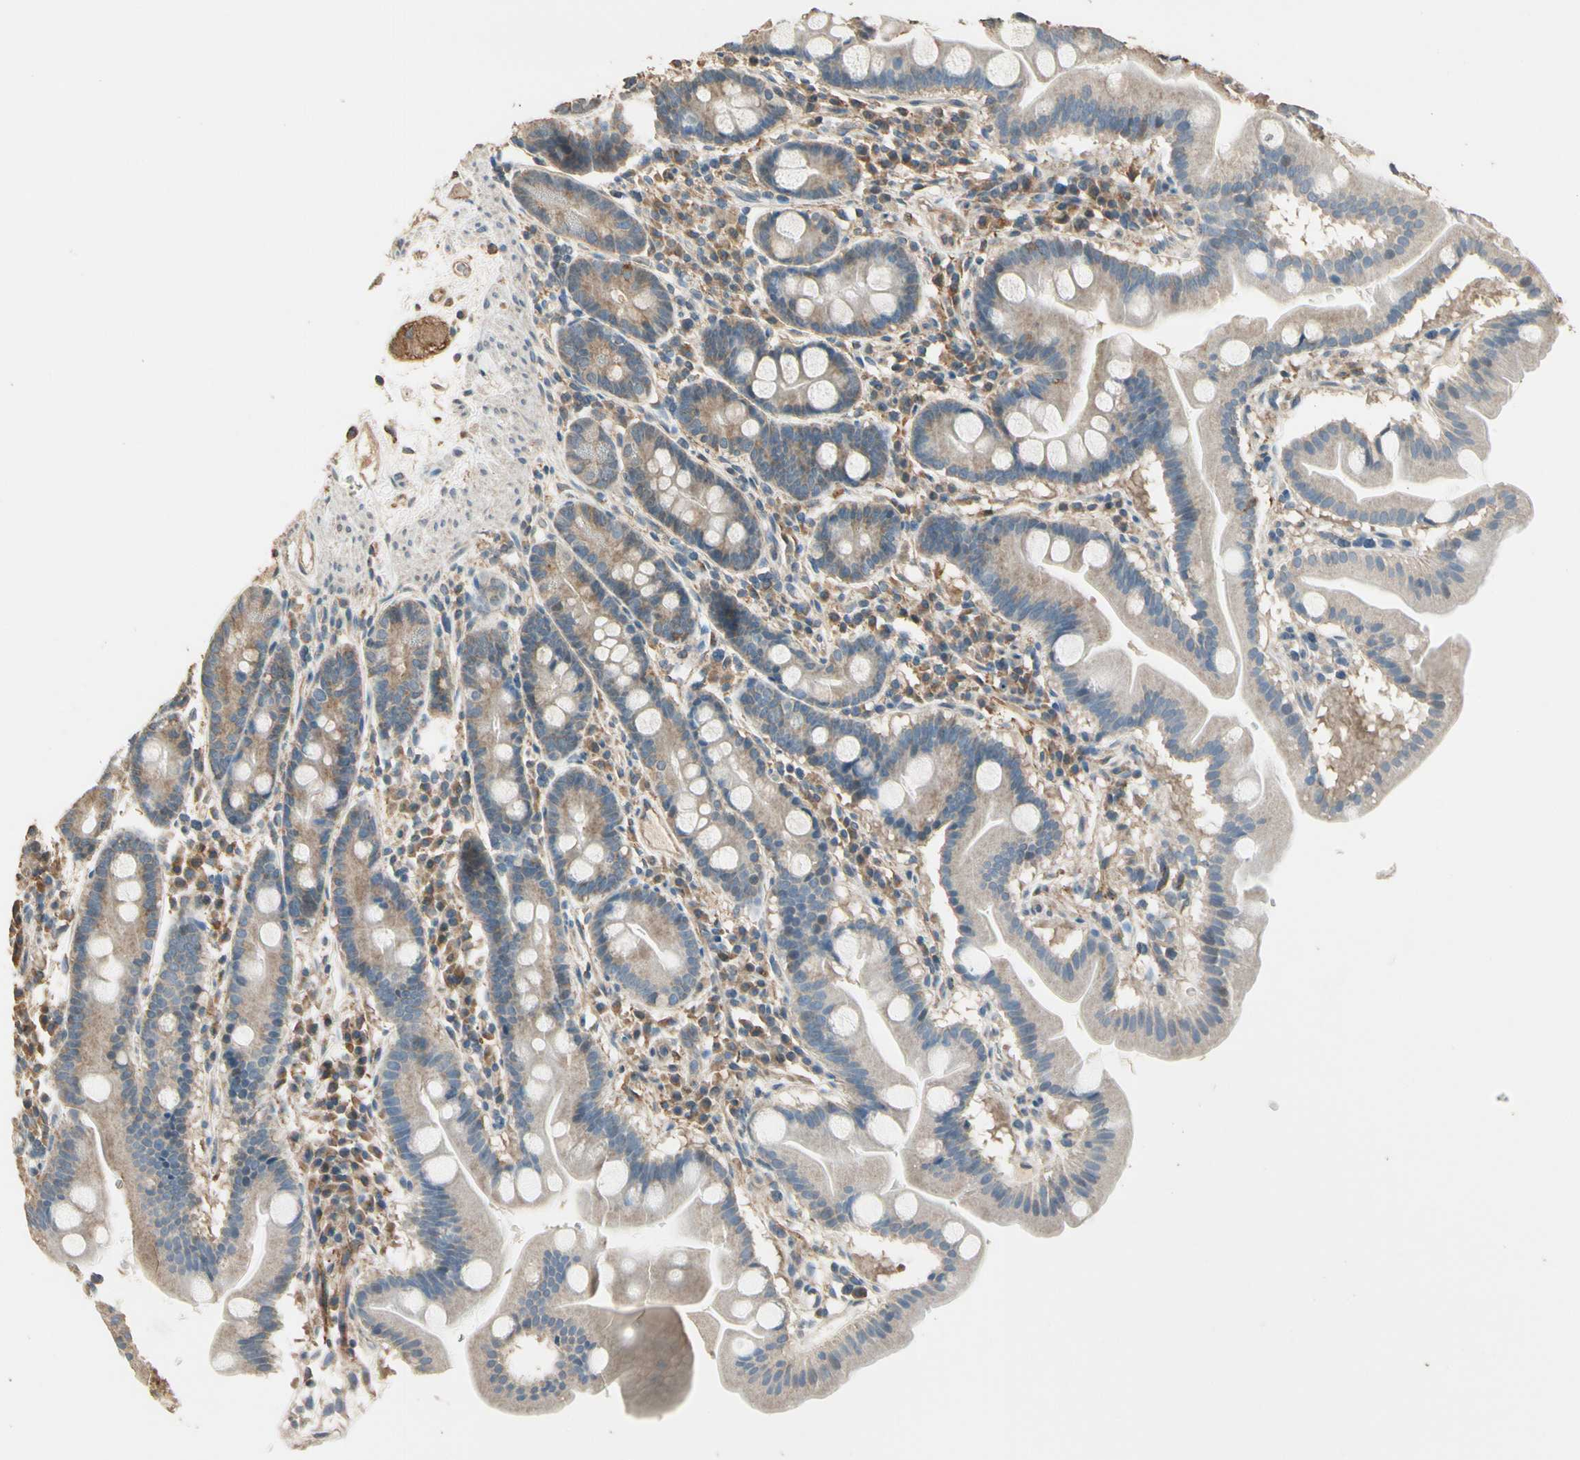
{"staining": {"intensity": "weak", "quantity": ">75%", "location": "cytoplasmic/membranous"}, "tissue": "duodenum", "cell_type": "Glandular cells", "image_type": "normal", "snomed": [{"axis": "morphology", "description": "Normal tissue, NOS"}, {"axis": "topography", "description": "Duodenum"}], "caption": "IHC histopathology image of benign human duodenum stained for a protein (brown), which reveals low levels of weak cytoplasmic/membranous expression in approximately >75% of glandular cells.", "gene": "CDH6", "patient": {"sex": "male", "age": 50}}